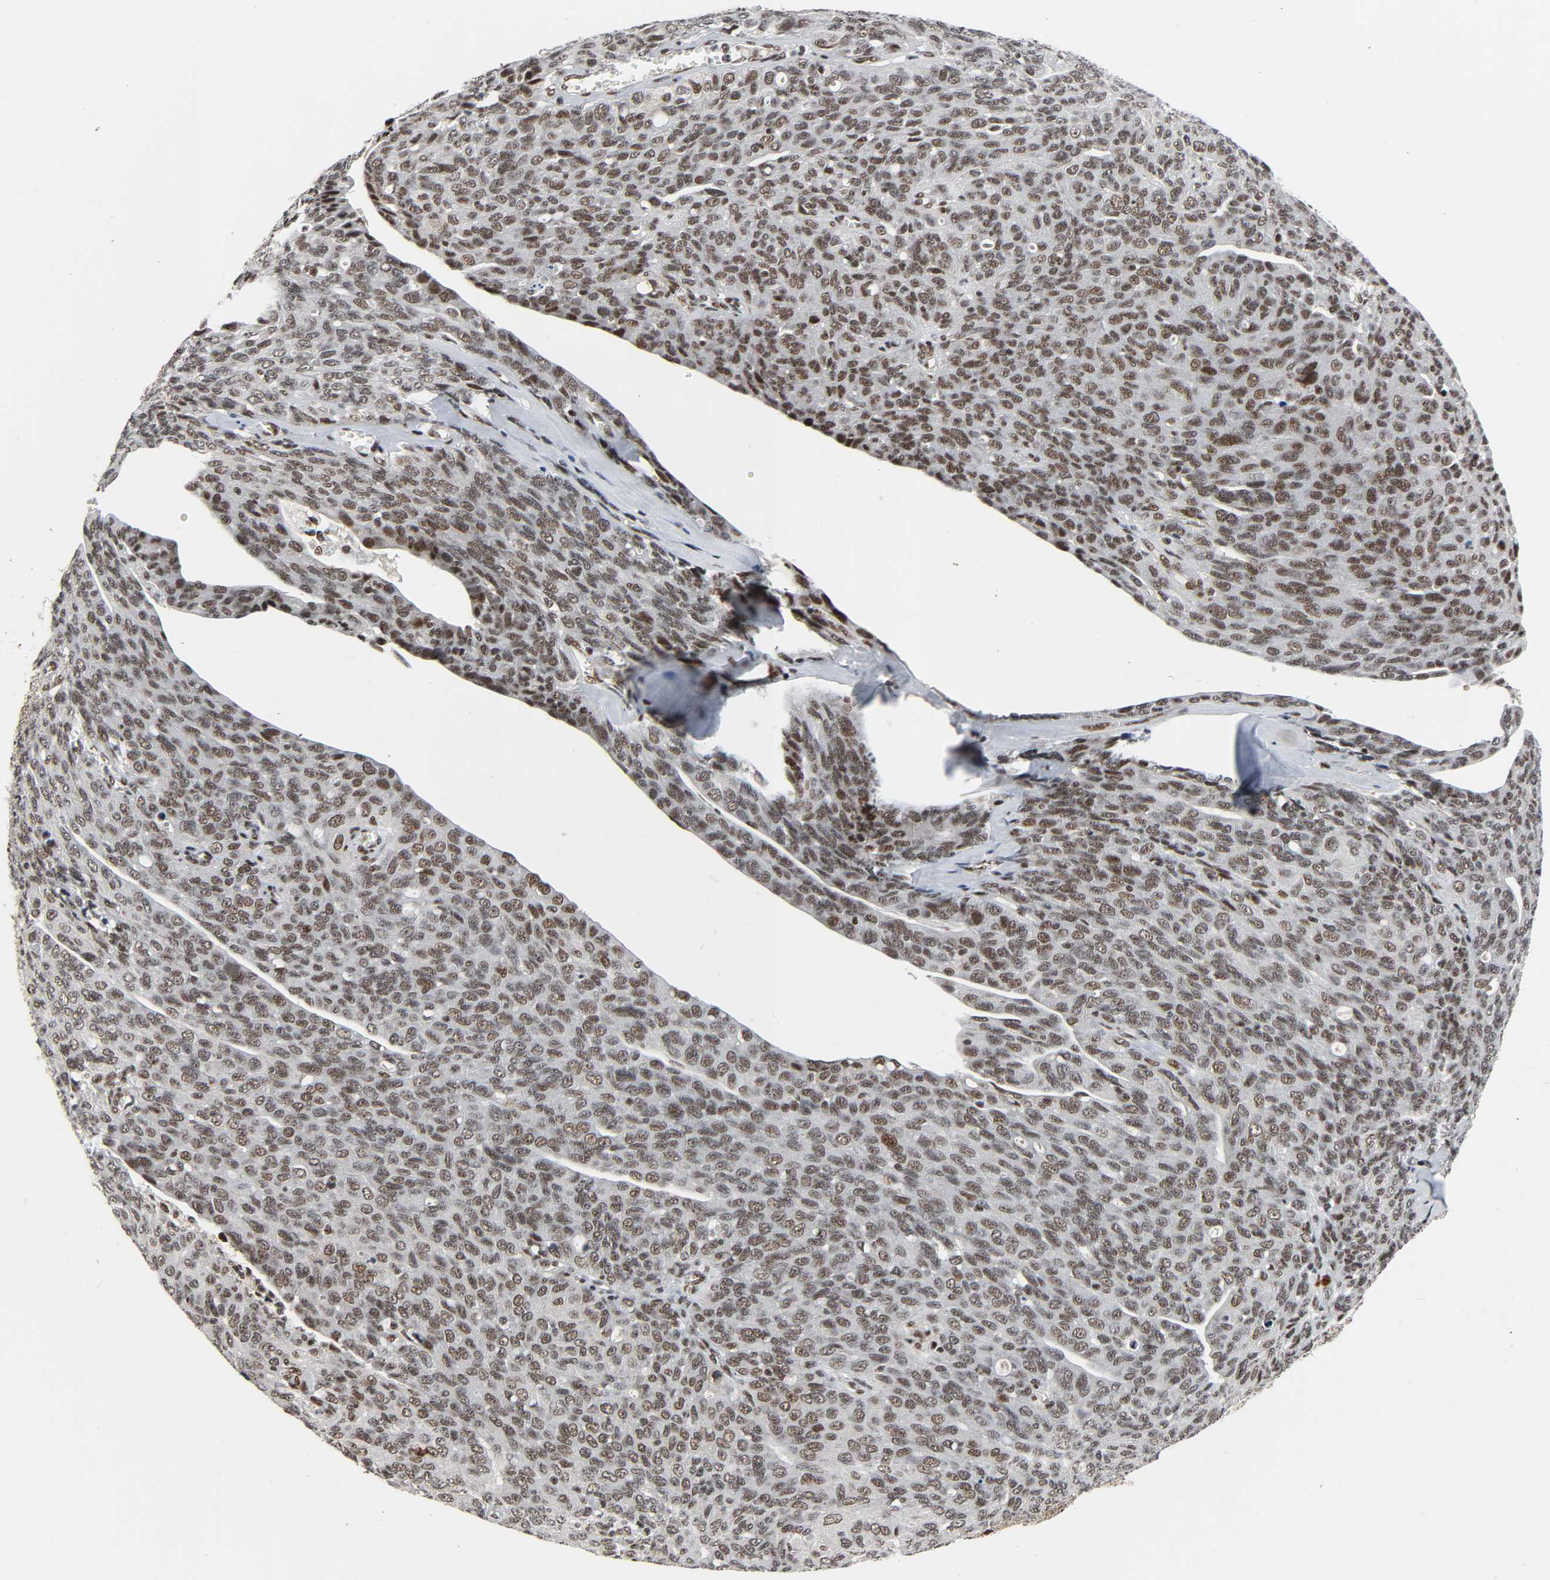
{"staining": {"intensity": "strong", "quantity": ">75%", "location": "nuclear"}, "tissue": "ovarian cancer", "cell_type": "Tumor cells", "image_type": "cancer", "snomed": [{"axis": "morphology", "description": "Carcinoma, endometroid"}, {"axis": "topography", "description": "Ovary"}], "caption": "A histopathology image of human ovarian cancer (endometroid carcinoma) stained for a protein exhibits strong nuclear brown staining in tumor cells.", "gene": "CDK9", "patient": {"sex": "female", "age": 60}}